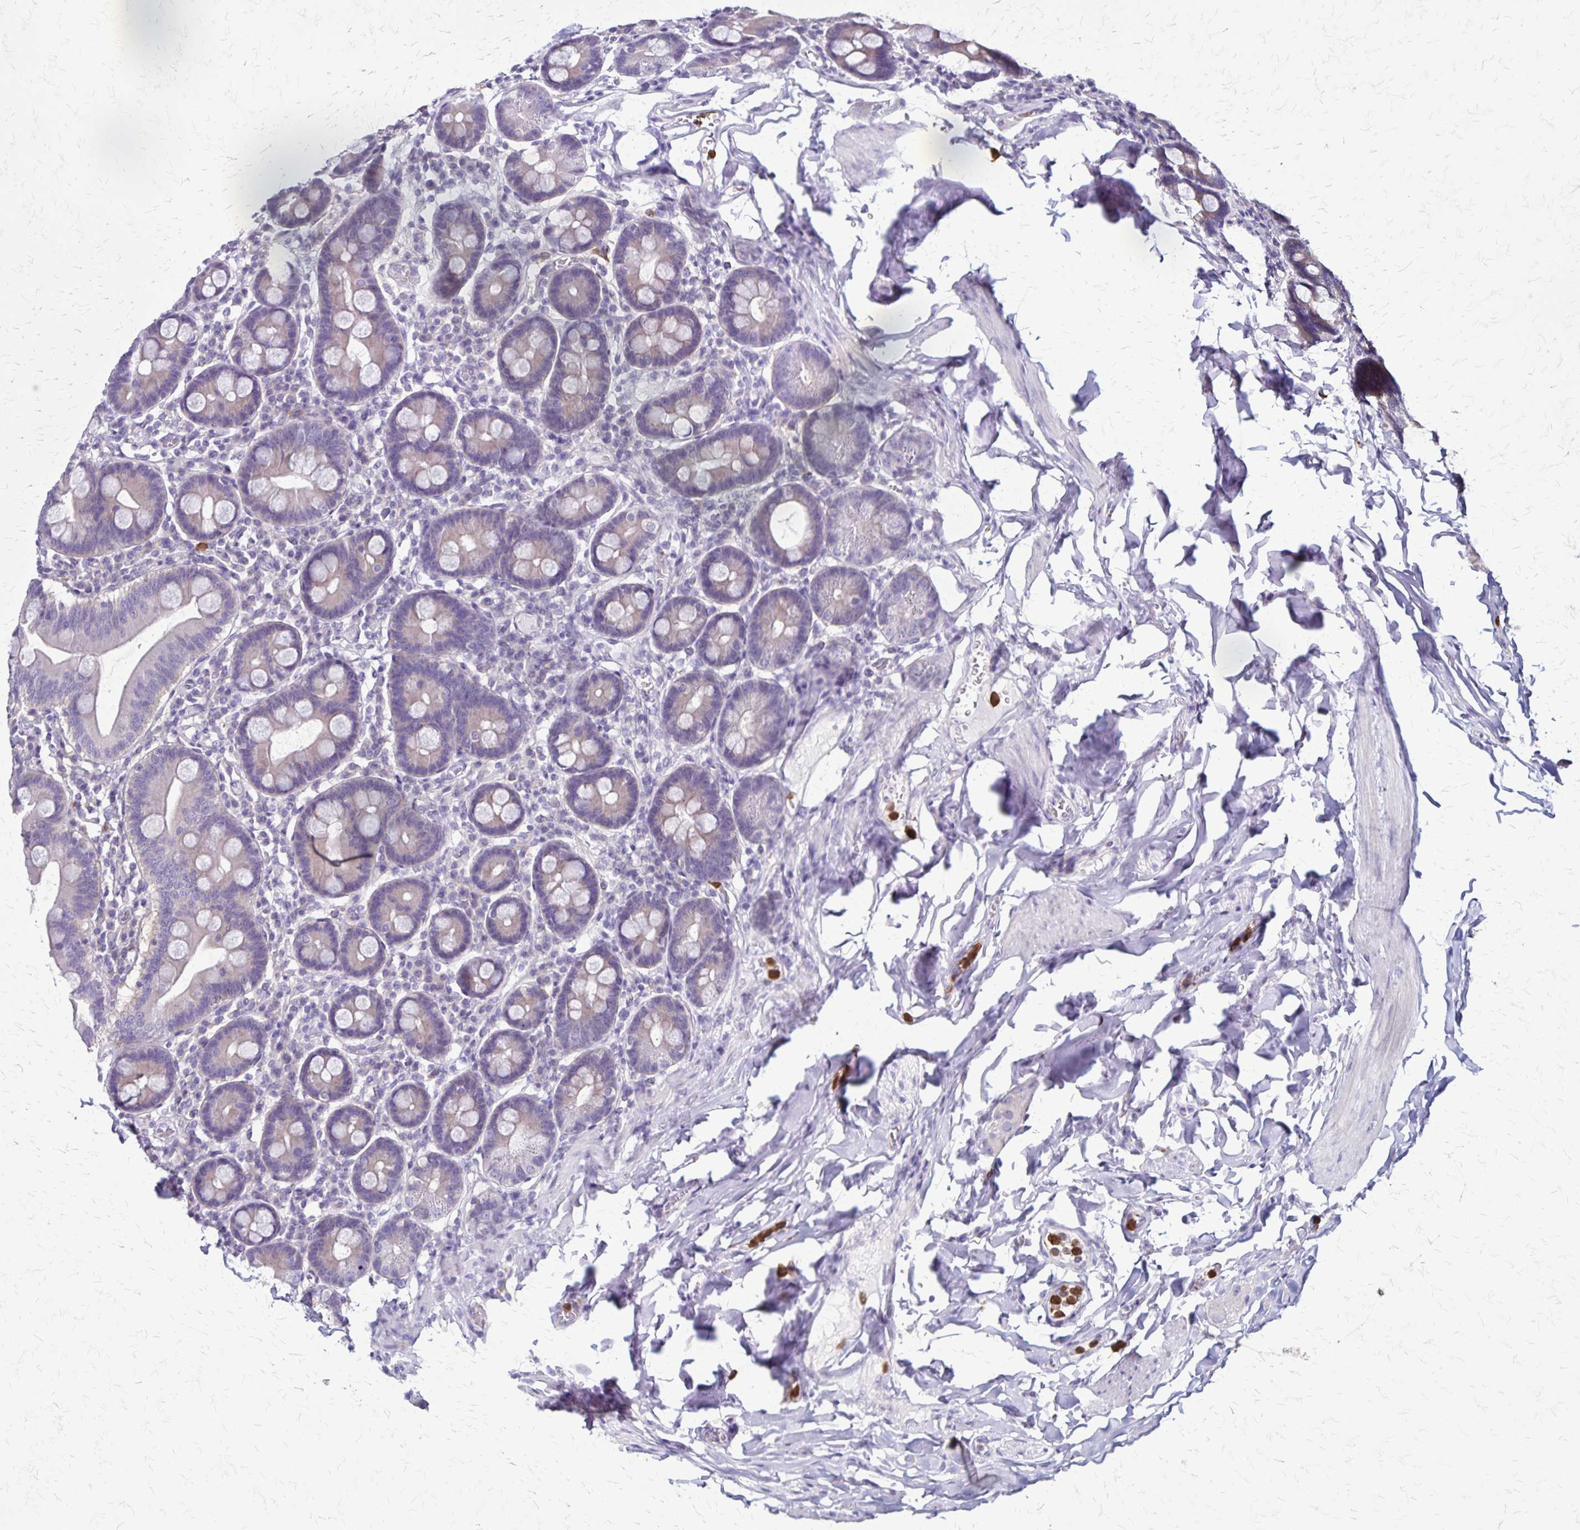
{"staining": {"intensity": "negative", "quantity": "none", "location": "none"}, "tissue": "duodenum", "cell_type": "Glandular cells", "image_type": "normal", "snomed": [{"axis": "morphology", "description": "Normal tissue, NOS"}, {"axis": "topography", "description": "Pancreas"}, {"axis": "topography", "description": "Duodenum"}], "caption": "High magnification brightfield microscopy of benign duodenum stained with DAB (3,3'-diaminobenzidine) (brown) and counterstained with hematoxylin (blue): glandular cells show no significant positivity. Brightfield microscopy of IHC stained with DAB (brown) and hematoxylin (blue), captured at high magnification.", "gene": "ULBP3", "patient": {"sex": "male", "age": 59}}